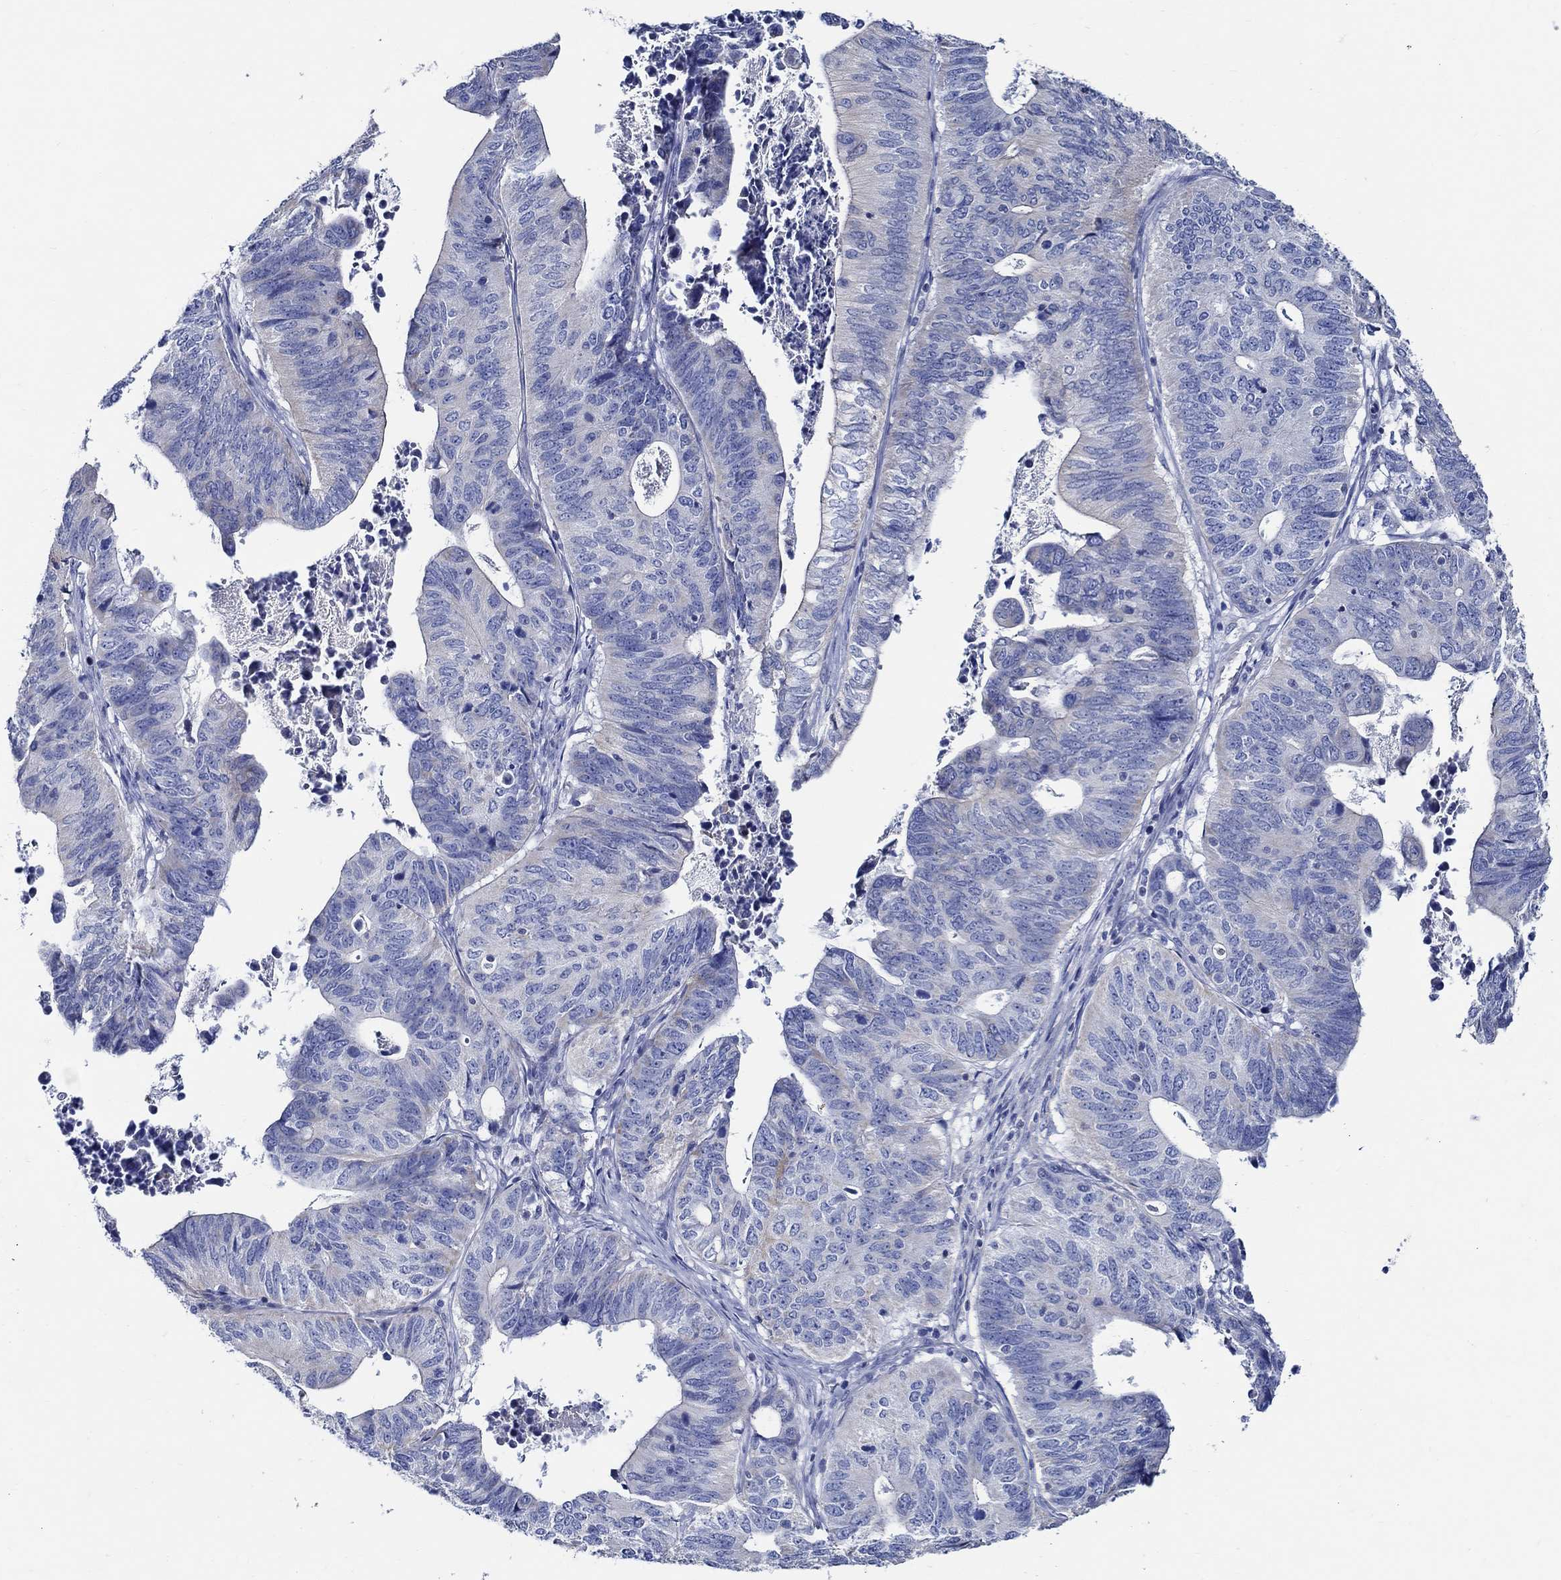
{"staining": {"intensity": "negative", "quantity": "none", "location": "none"}, "tissue": "stomach cancer", "cell_type": "Tumor cells", "image_type": "cancer", "snomed": [{"axis": "morphology", "description": "Adenocarcinoma, NOS"}, {"axis": "topography", "description": "Stomach, upper"}], "caption": "This is an immunohistochemistry histopathology image of adenocarcinoma (stomach). There is no expression in tumor cells.", "gene": "SKOR1", "patient": {"sex": "female", "age": 67}}